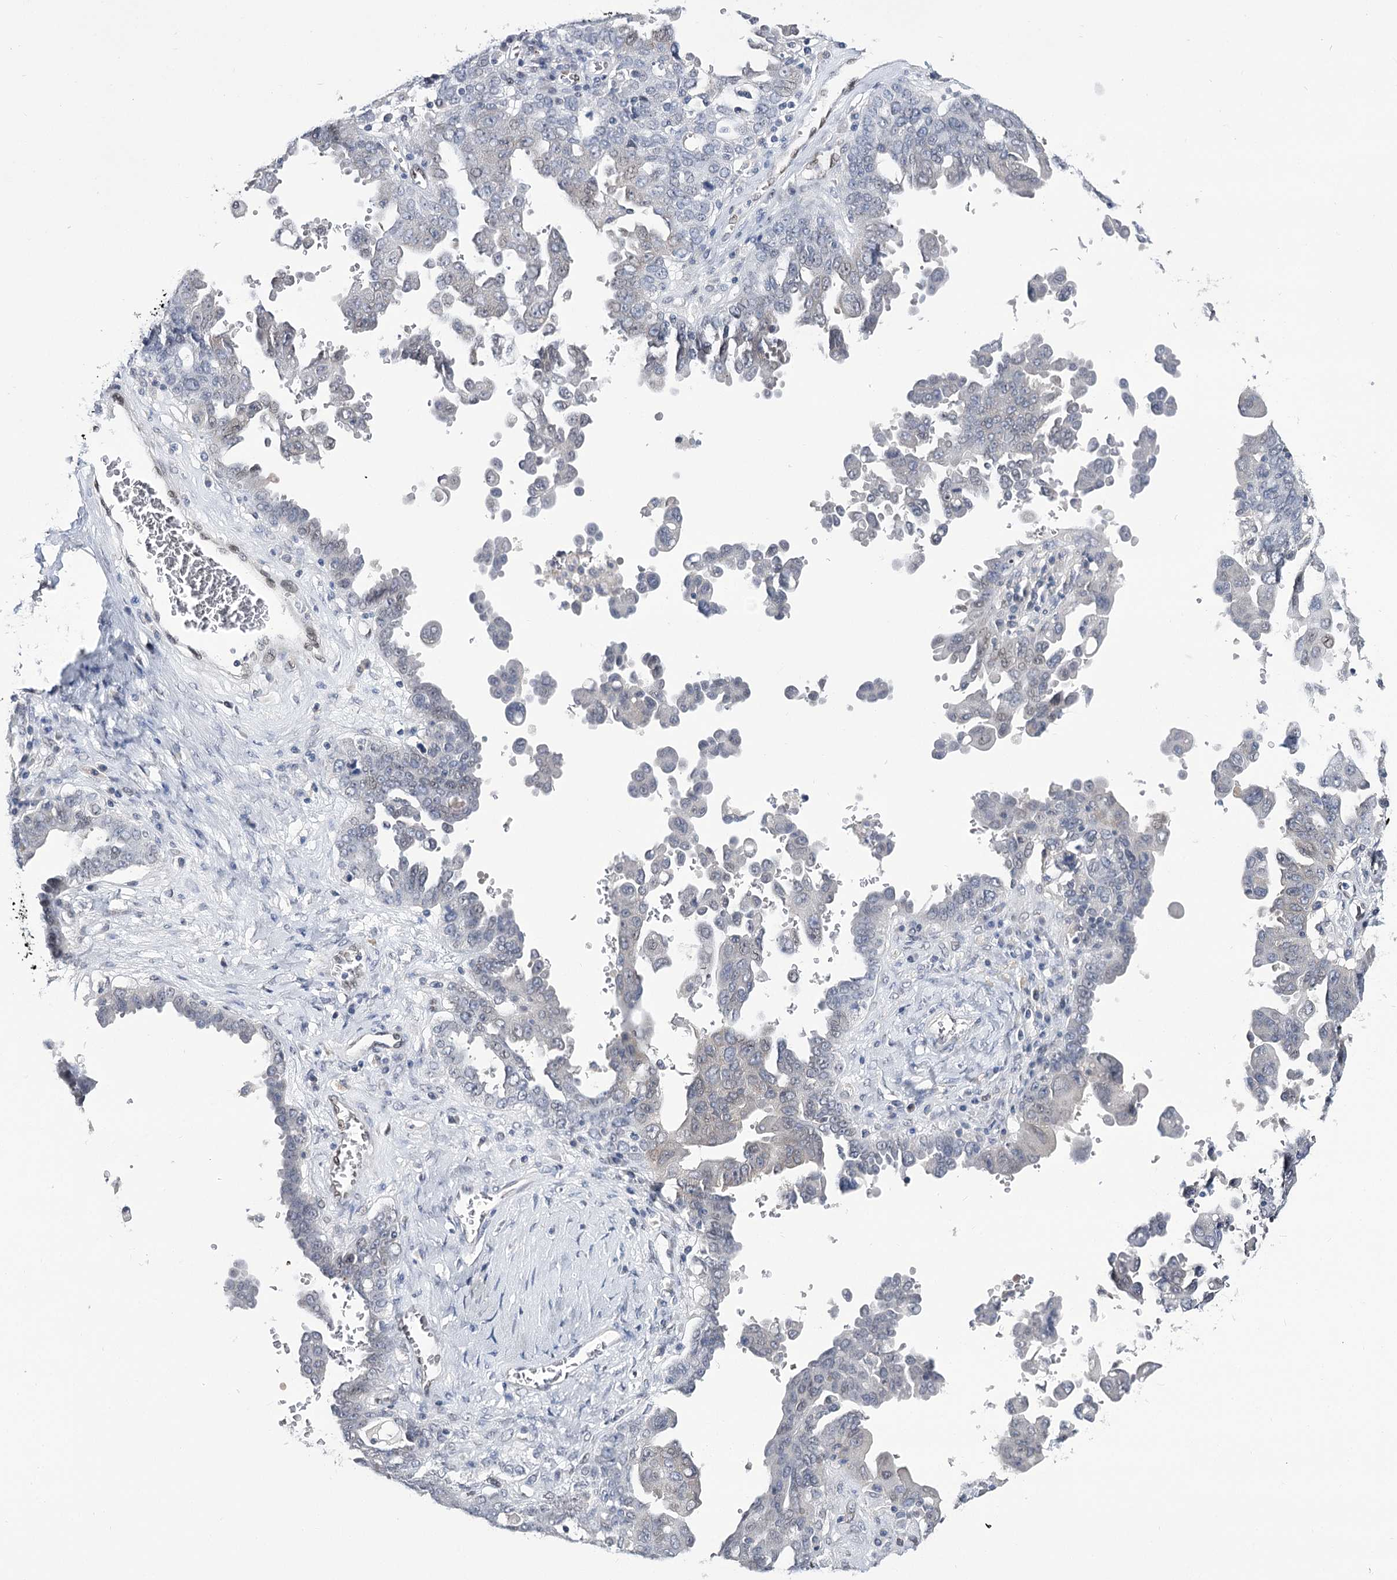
{"staining": {"intensity": "negative", "quantity": "none", "location": "none"}, "tissue": "ovarian cancer", "cell_type": "Tumor cells", "image_type": "cancer", "snomed": [{"axis": "morphology", "description": "Carcinoma, endometroid"}, {"axis": "topography", "description": "Ovary"}], "caption": "Photomicrograph shows no protein expression in tumor cells of ovarian endometroid carcinoma tissue.", "gene": "TMEM201", "patient": {"sex": "female", "age": 62}}